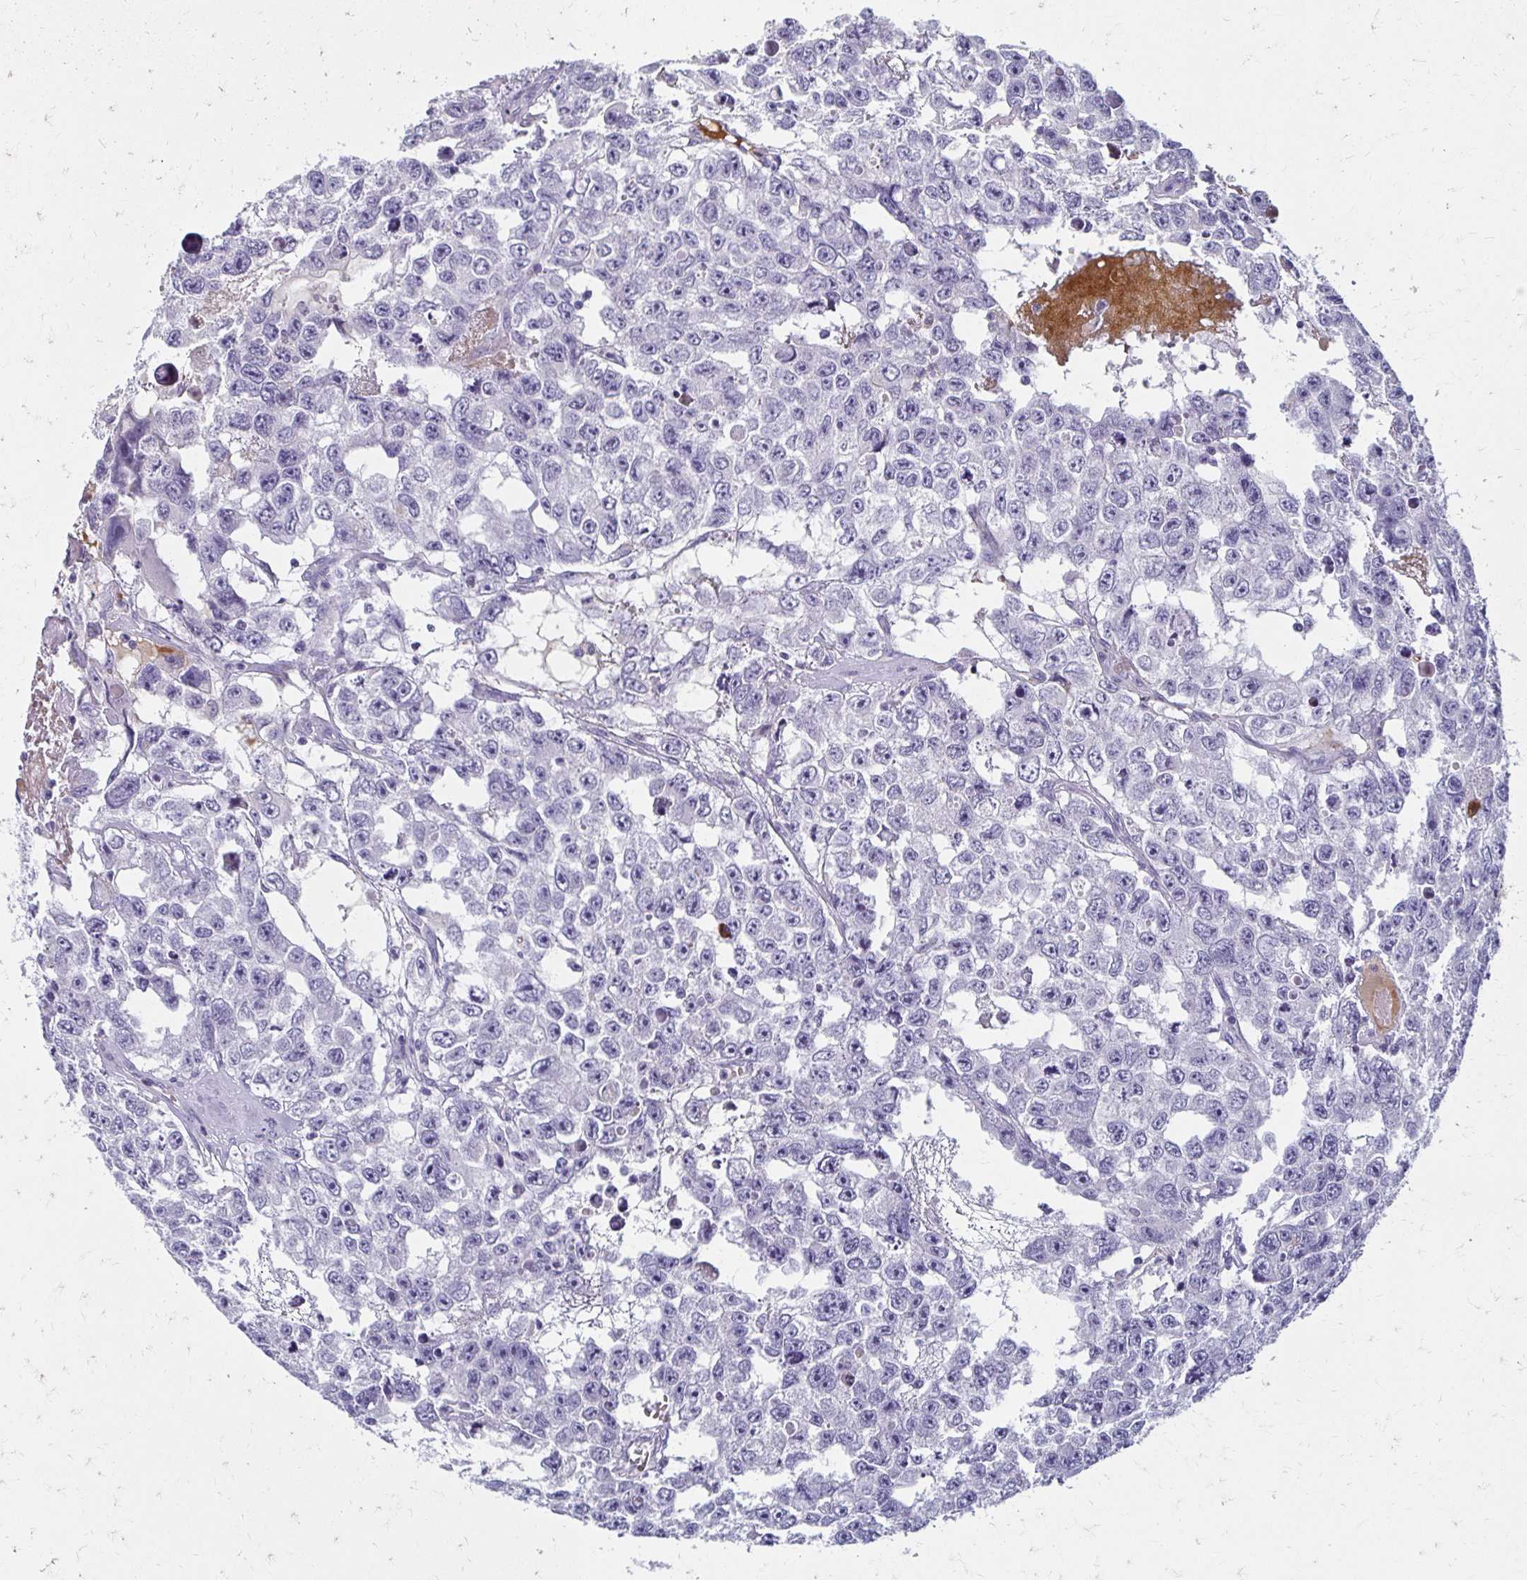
{"staining": {"intensity": "negative", "quantity": "none", "location": "none"}, "tissue": "testis cancer", "cell_type": "Tumor cells", "image_type": "cancer", "snomed": [{"axis": "morphology", "description": "Seminoma, NOS"}, {"axis": "topography", "description": "Testis"}], "caption": "This is a histopathology image of IHC staining of testis cancer (seminoma), which shows no expression in tumor cells. (Immunohistochemistry (ihc), brightfield microscopy, high magnification).", "gene": "BBS12", "patient": {"sex": "male", "age": 26}}